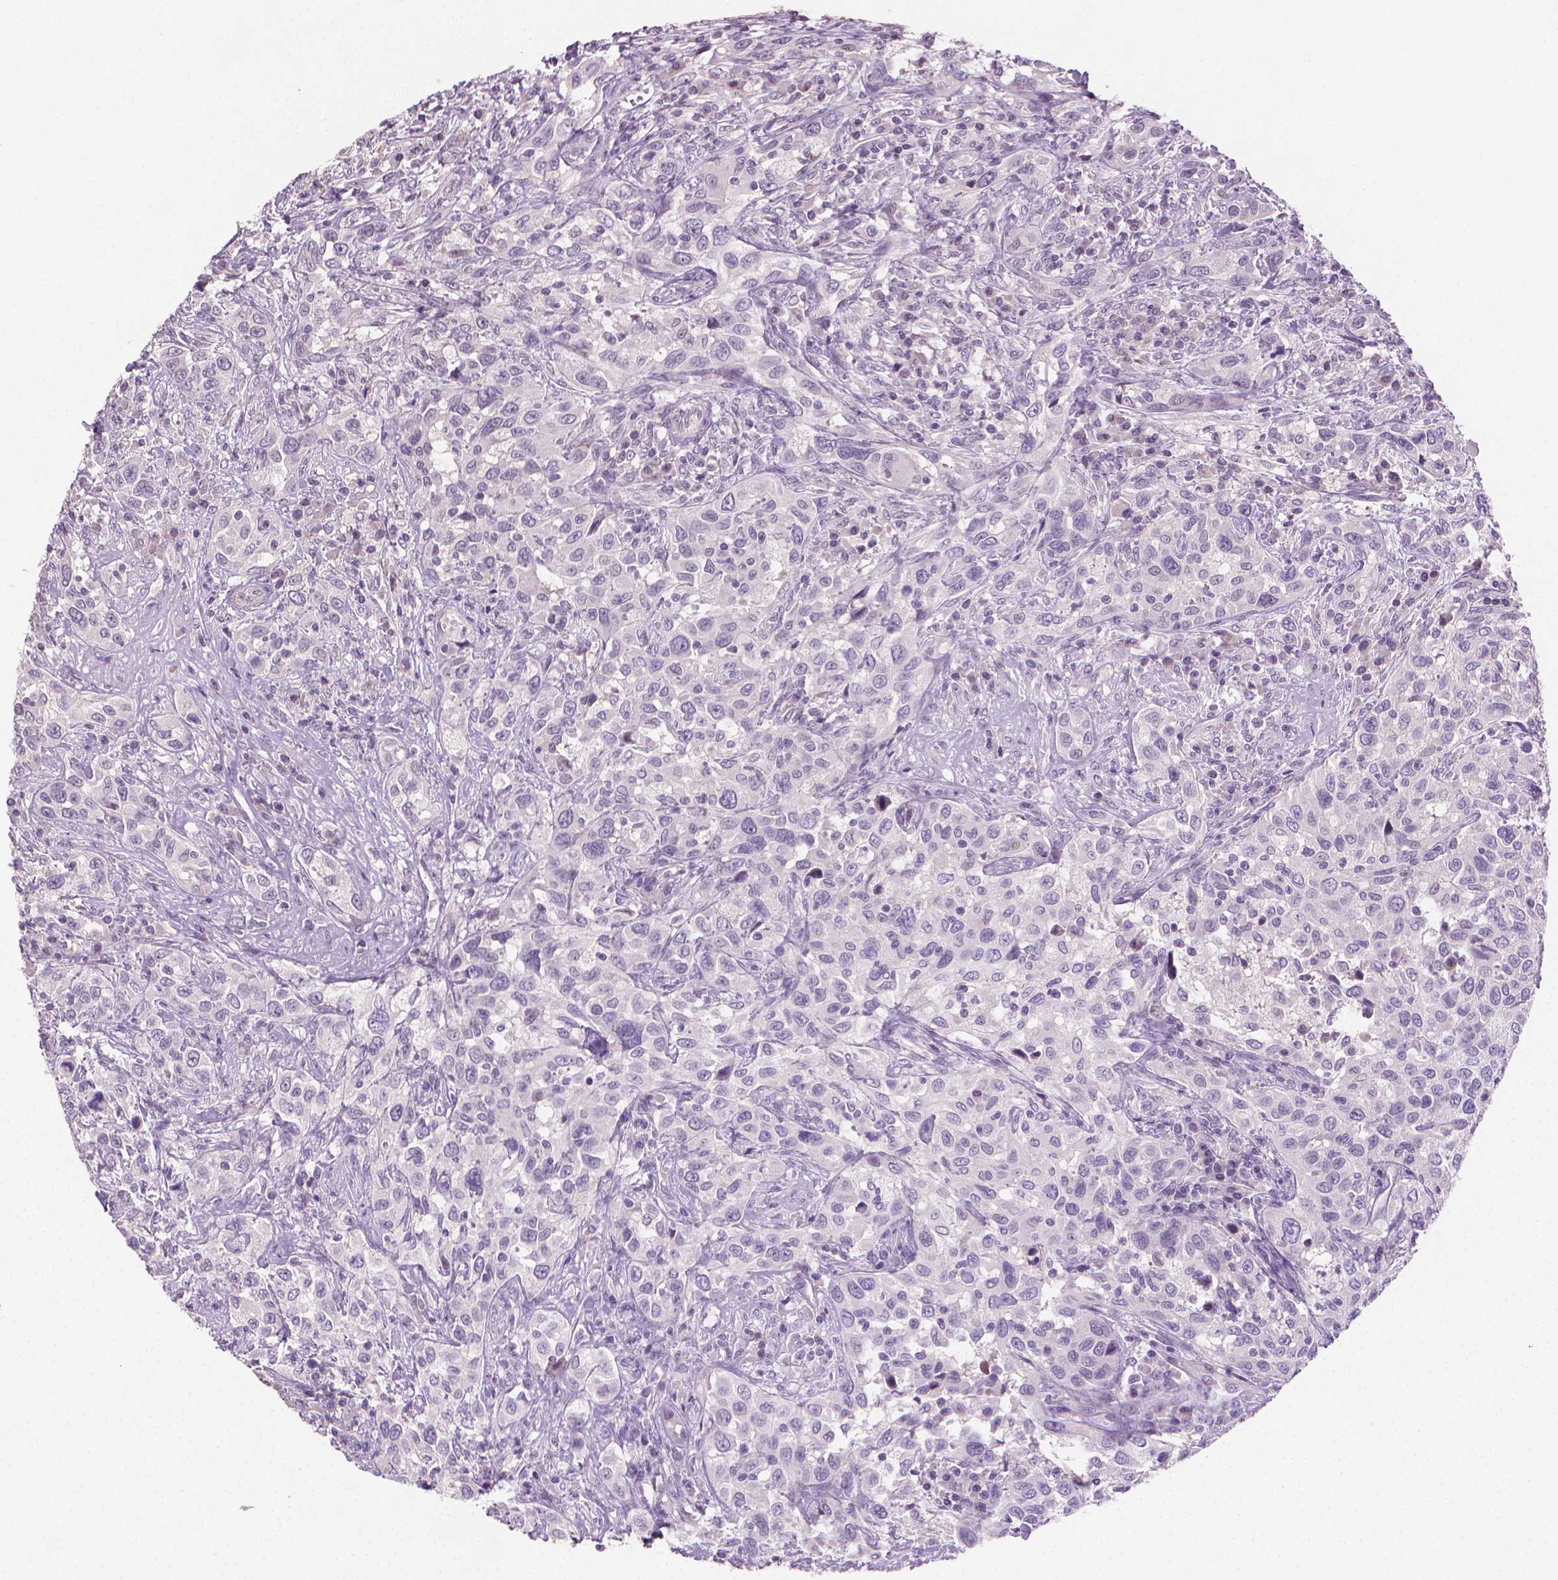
{"staining": {"intensity": "negative", "quantity": "none", "location": "none"}, "tissue": "urothelial cancer", "cell_type": "Tumor cells", "image_type": "cancer", "snomed": [{"axis": "morphology", "description": "Urothelial carcinoma, NOS"}, {"axis": "morphology", "description": "Urothelial carcinoma, High grade"}, {"axis": "topography", "description": "Urinary bladder"}], "caption": "Tumor cells show no significant expression in transitional cell carcinoma.", "gene": "CLXN", "patient": {"sex": "female", "age": 64}}